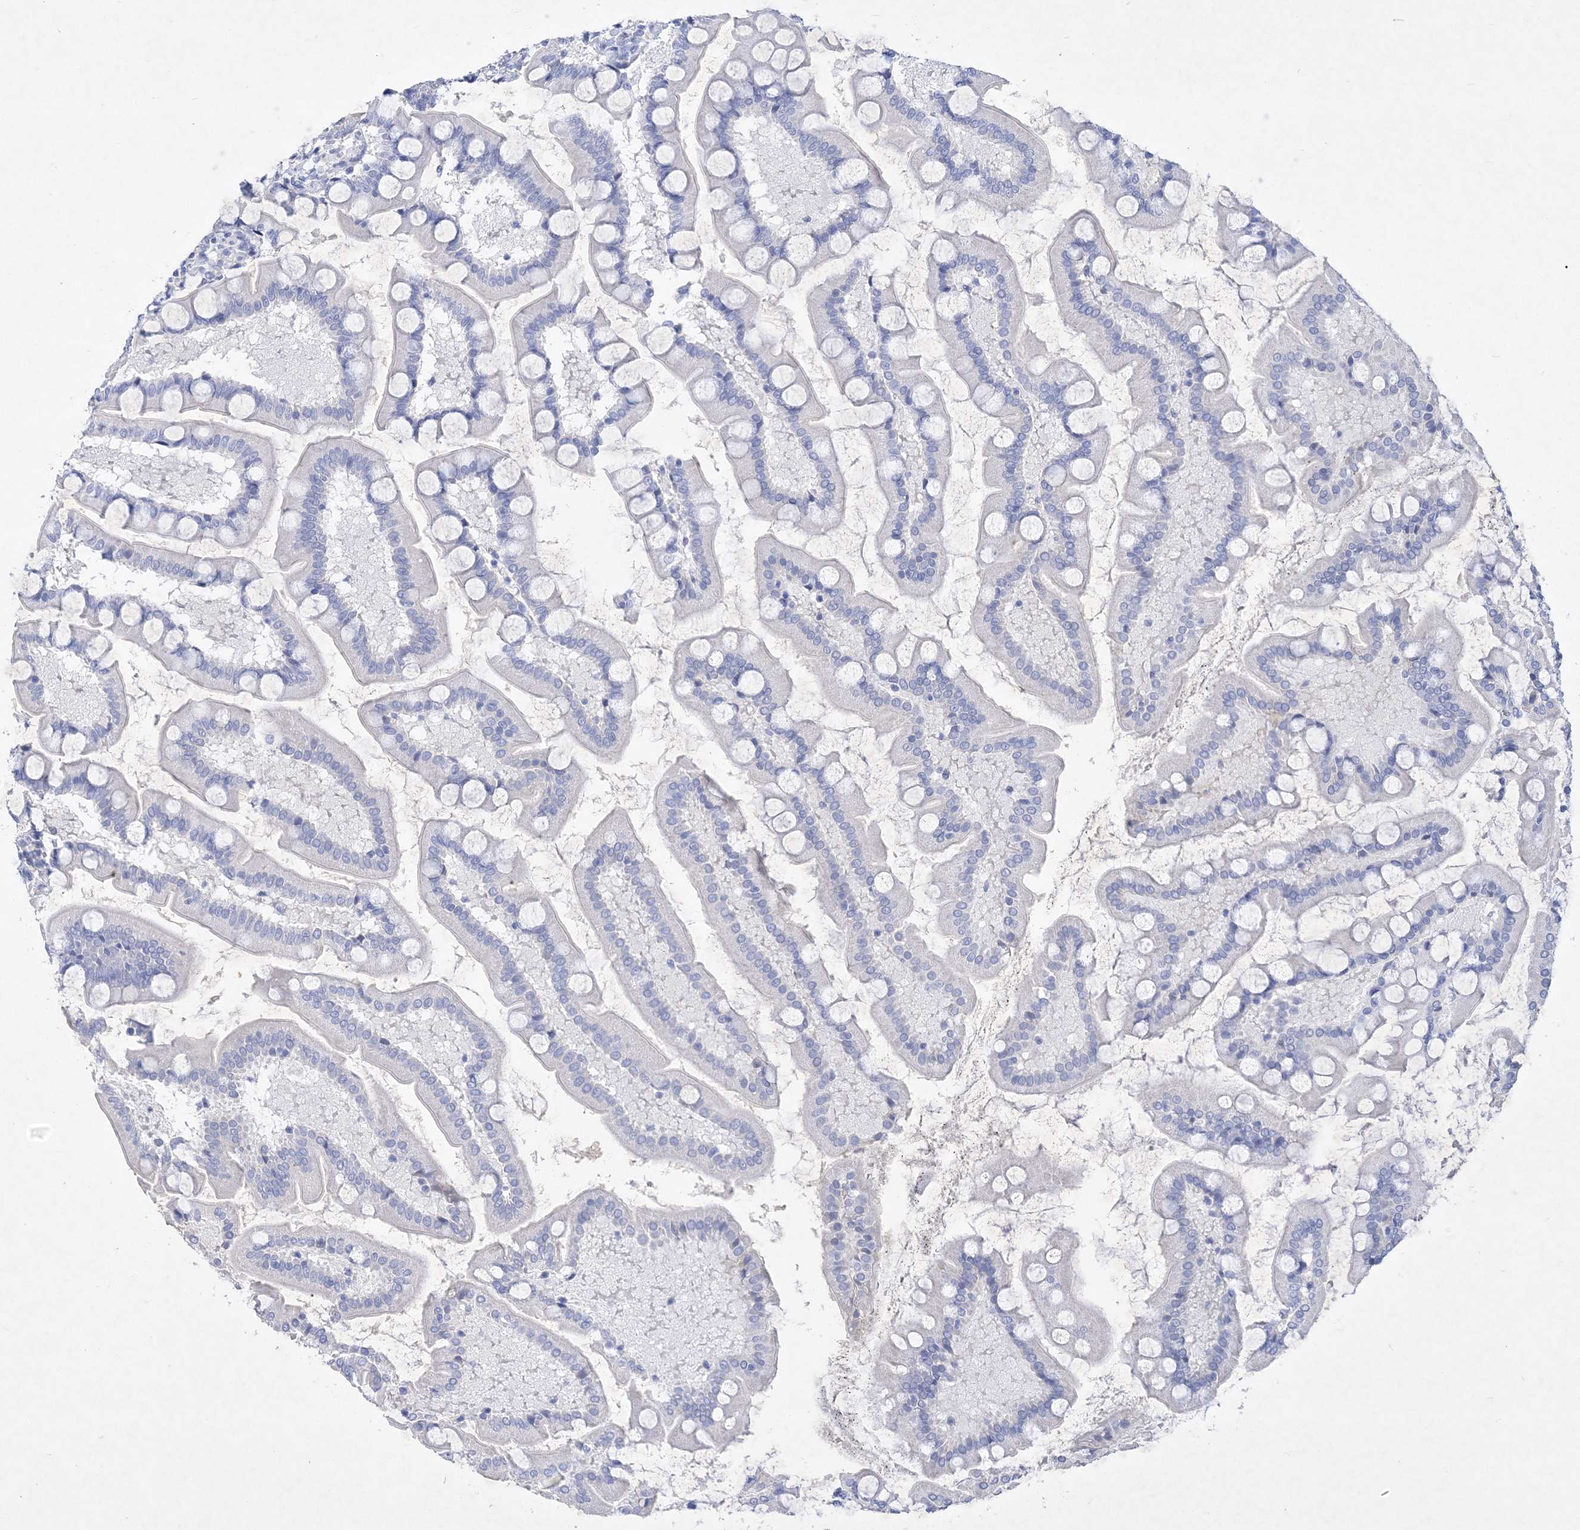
{"staining": {"intensity": "negative", "quantity": "none", "location": "none"}, "tissue": "small intestine", "cell_type": "Glandular cells", "image_type": "normal", "snomed": [{"axis": "morphology", "description": "Normal tissue, NOS"}, {"axis": "topography", "description": "Small intestine"}], "caption": "Immunohistochemistry histopathology image of normal small intestine stained for a protein (brown), which reveals no staining in glandular cells.", "gene": "COPS8", "patient": {"sex": "male", "age": 41}}